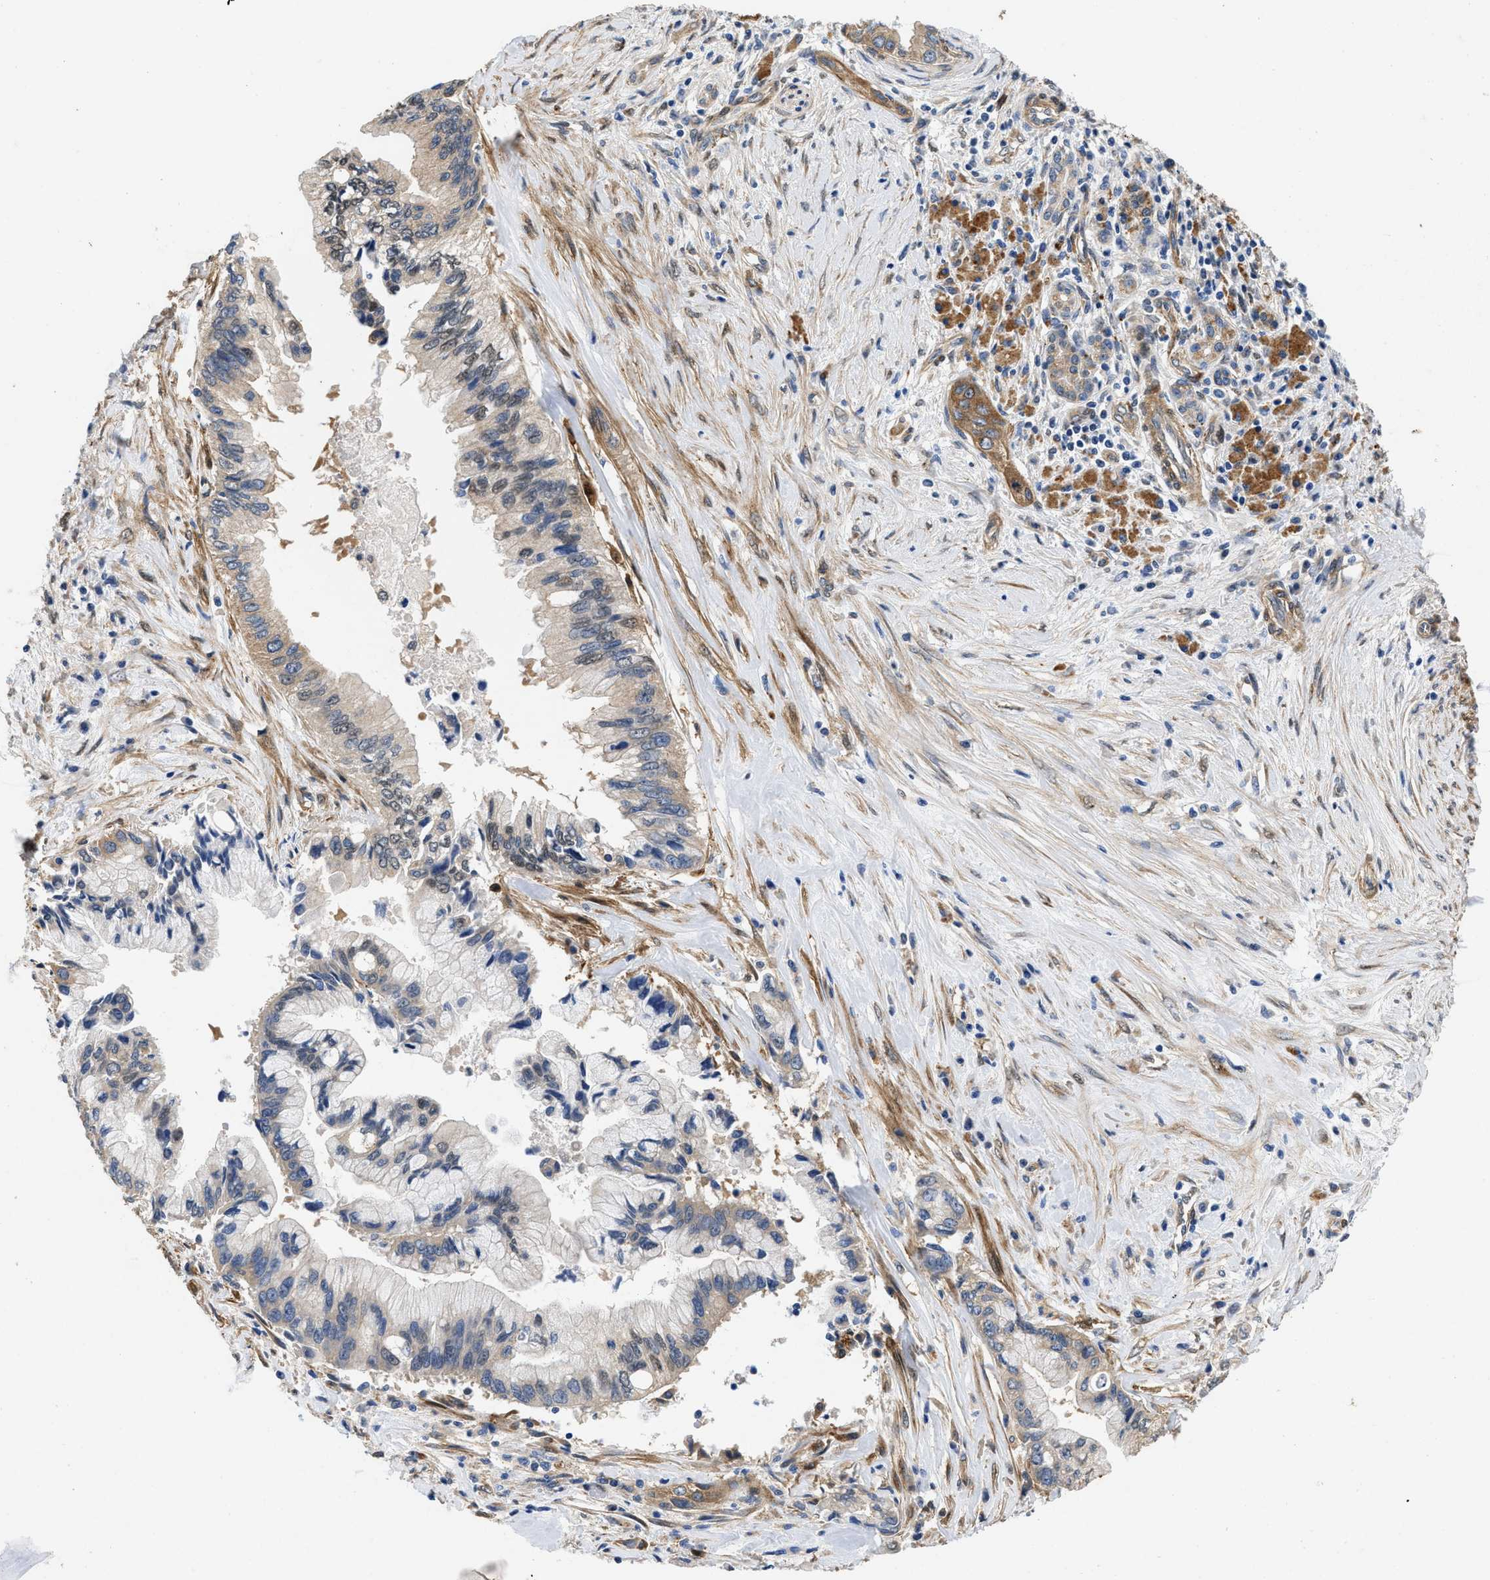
{"staining": {"intensity": "moderate", "quantity": "25%-75%", "location": "cytoplasmic/membranous,nuclear"}, "tissue": "pancreatic cancer", "cell_type": "Tumor cells", "image_type": "cancer", "snomed": [{"axis": "morphology", "description": "Adenocarcinoma, NOS"}, {"axis": "topography", "description": "Pancreas"}], "caption": "Pancreatic cancer (adenocarcinoma) stained for a protein (brown) displays moderate cytoplasmic/membranous and nuclear positive positivity in about 25%-75% of tumor cells.", "gene": "RAPH1", "patient": {"sex": "female", "age": 73}}